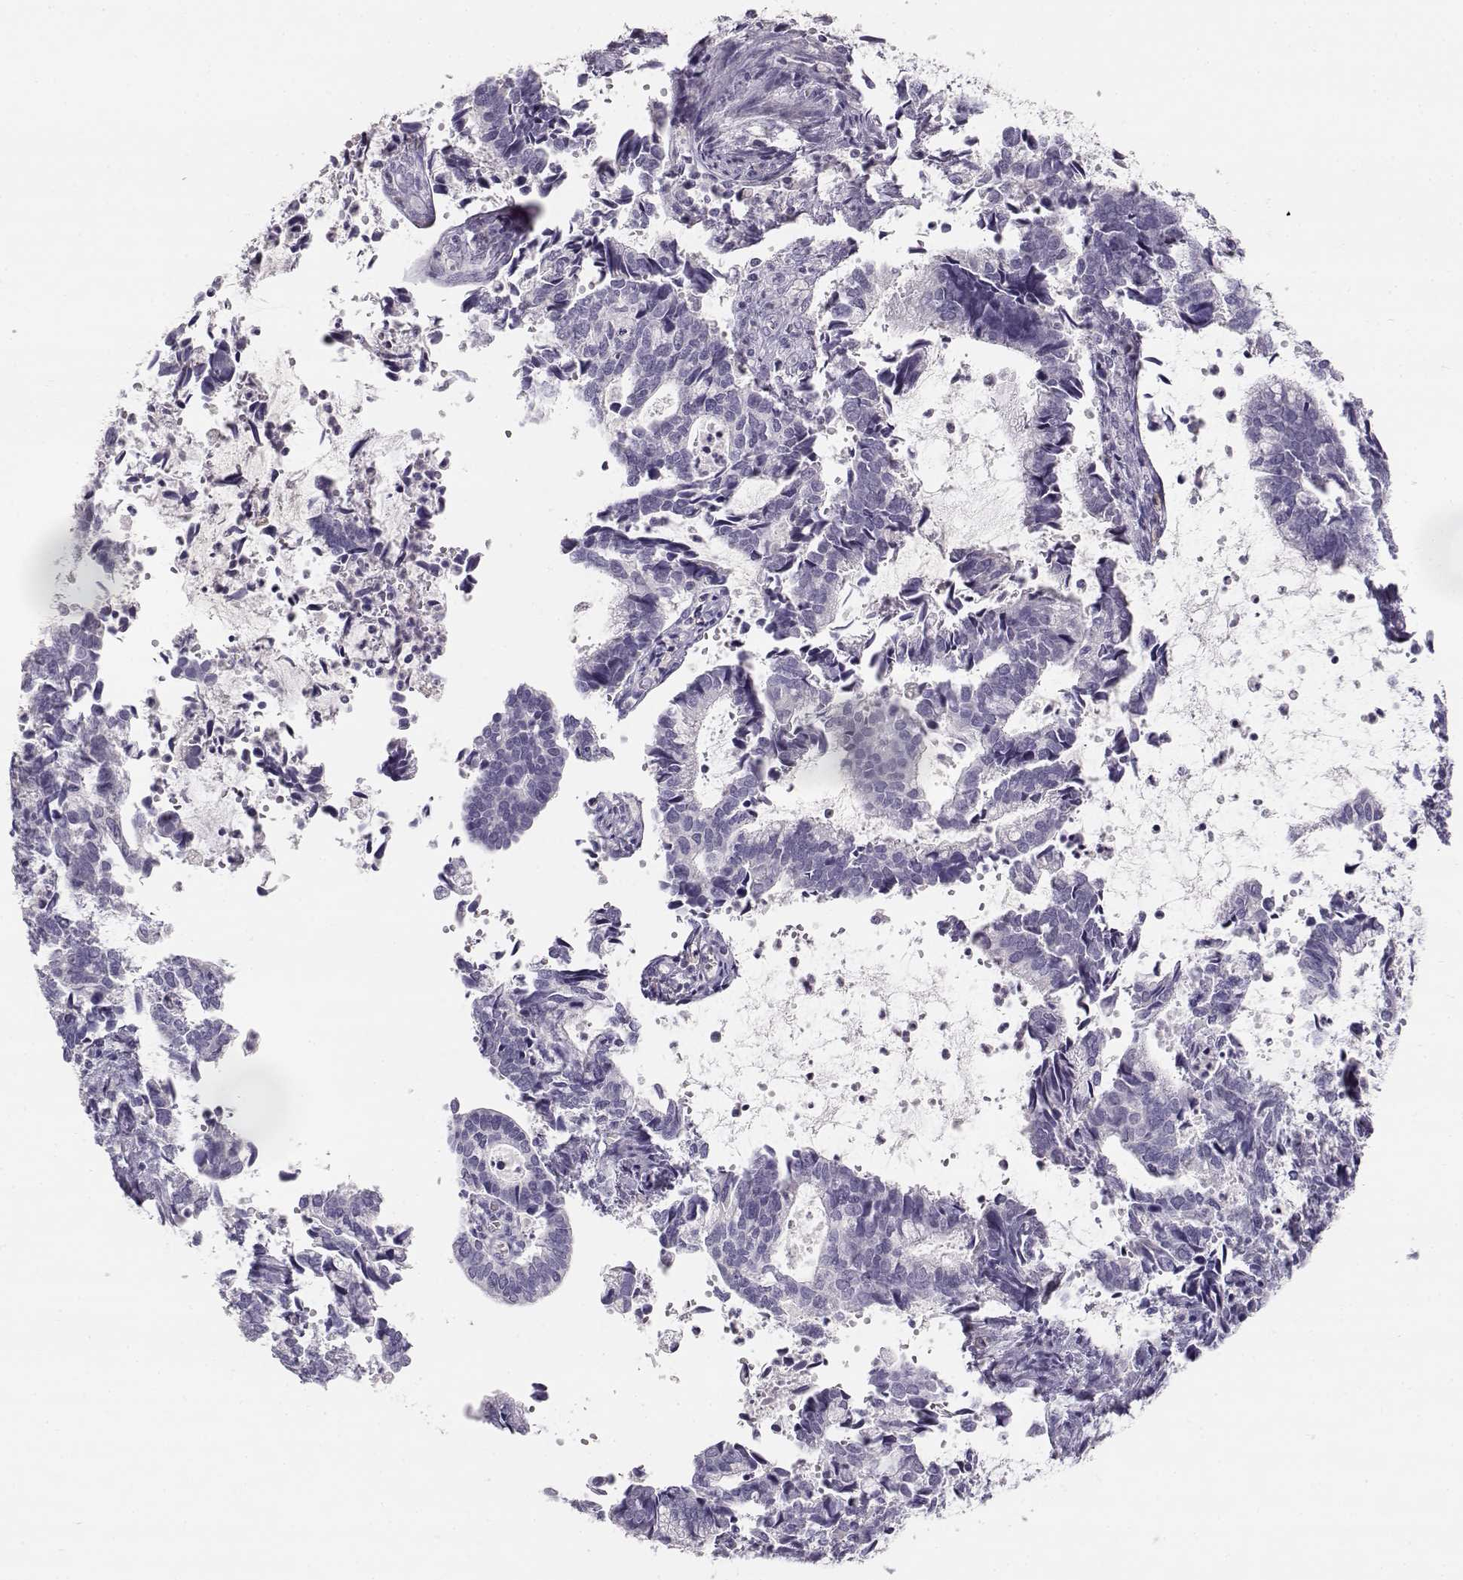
{"staining": {"intensity": "negative", "quantity": "none", "location": "none"}, "tissue": "cervical cancer", "cell_type": "Tumor cells", "image_type": "cancer", "snomed": [{"axis": "morphology", "description": "Adenocarcinoma, NOS"}, {"axis": "topography", "description": "Cervix"}], "caption": "Cervical cancer (adenocarcinoma) stained for a protein using immunohistochemistry (IHC) shows no positivity tumor cells.", "gene": "LEPR", "patient": {"sex": "female", "age": 42}}